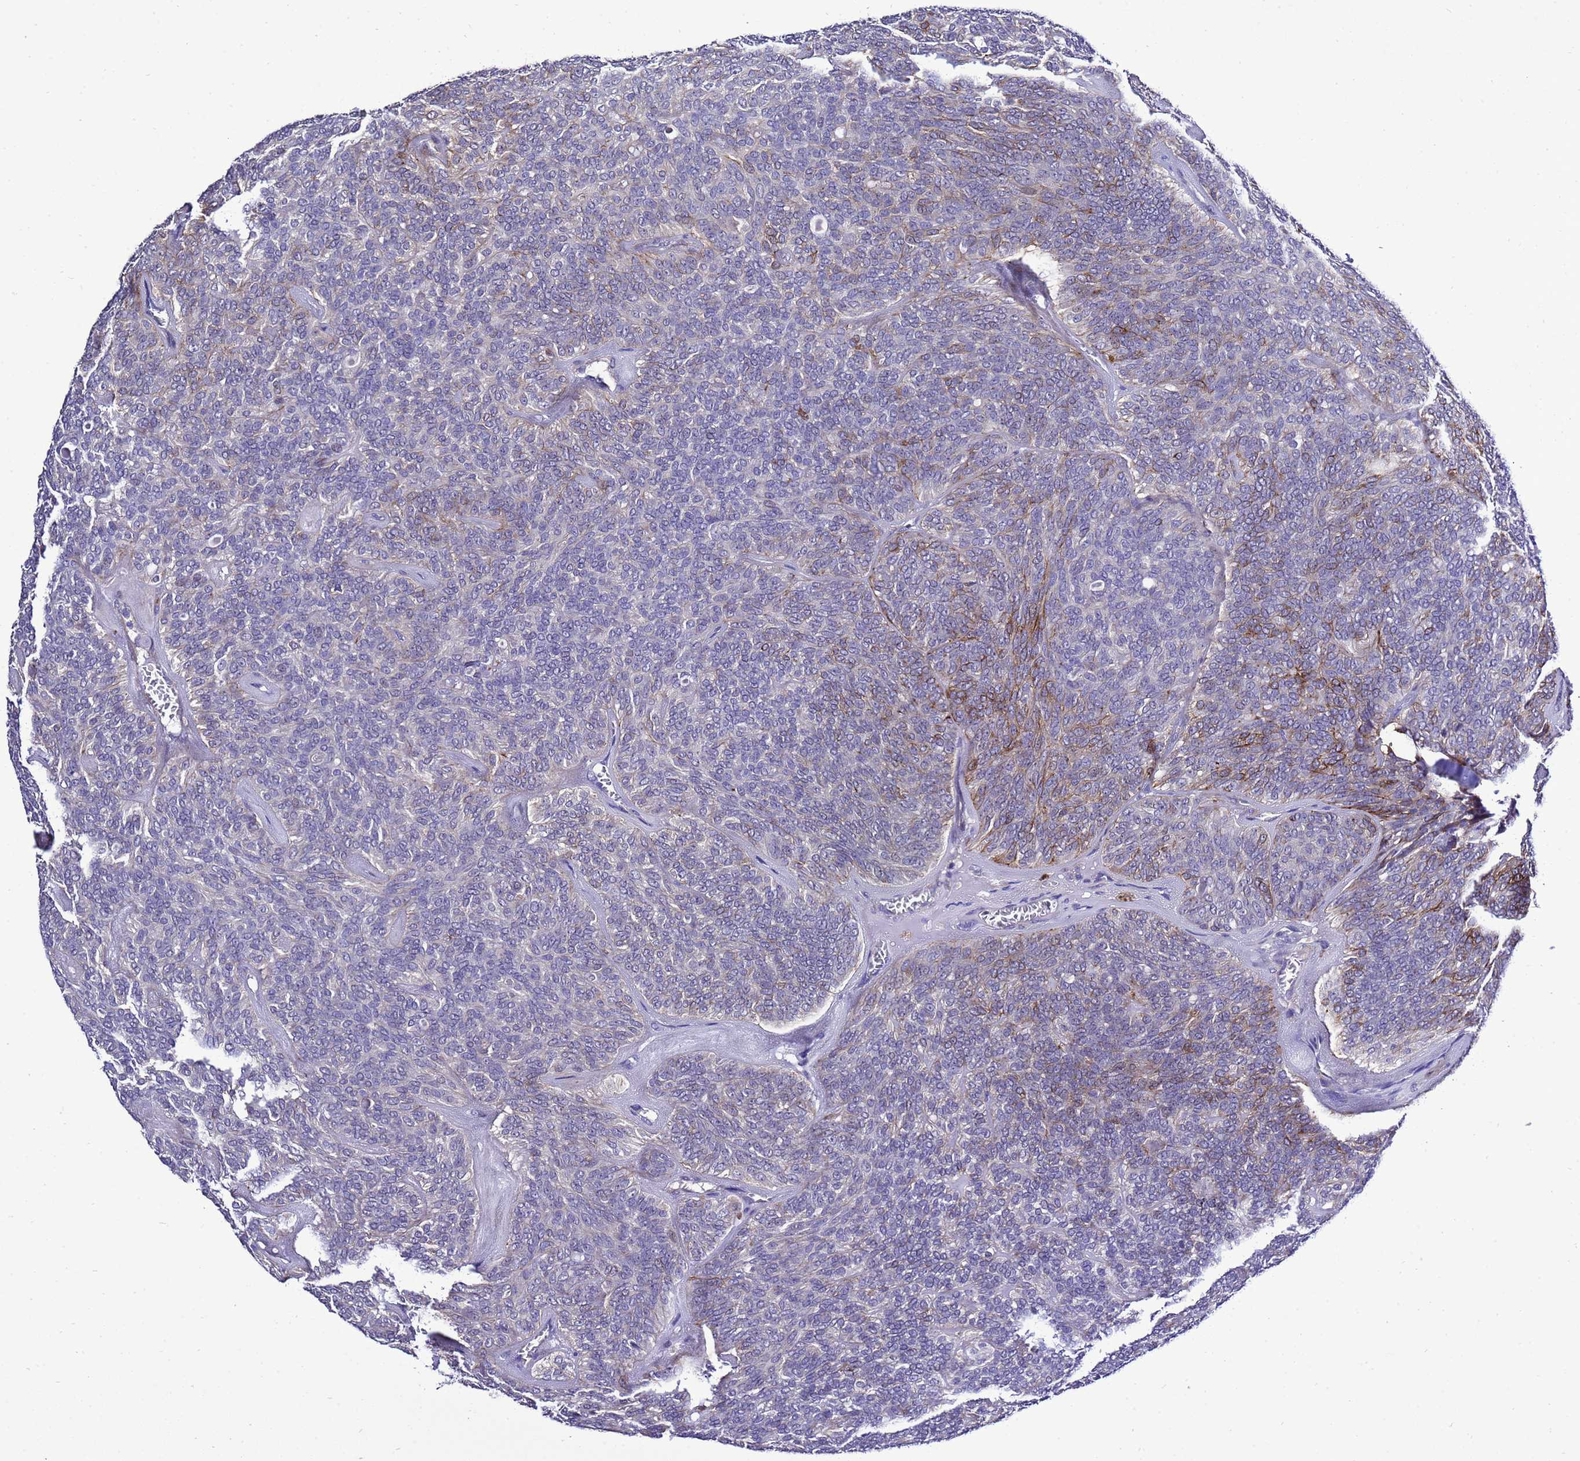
{"staining": {"intensity": "moderate", "quantity": "<25%", "location": "cytoplasmic/membranous"}, "tissue": "head and neck cancer", "cell_type": "Tumor cells", "image_type": "cancer", "snomed": [{"axis": "morphology", "description": "Adenocarcinoma, NOS"}, {"axis": "topography", "description": "Head-Neck"}], "caption": "High-magnification brightfield microscopy of head and neck cancer (adenocarcinoma) stained with DAB (3,3'-diaminobenzidine) (brown) and counterstained with hematoxylin (blue). tumor cells exhibit moderate cytoplasmic/membranous positivity is appreciated in approximately<25% of cells.", "gene": "GZF1", "patient": {"sex": "male", "age": 66}}